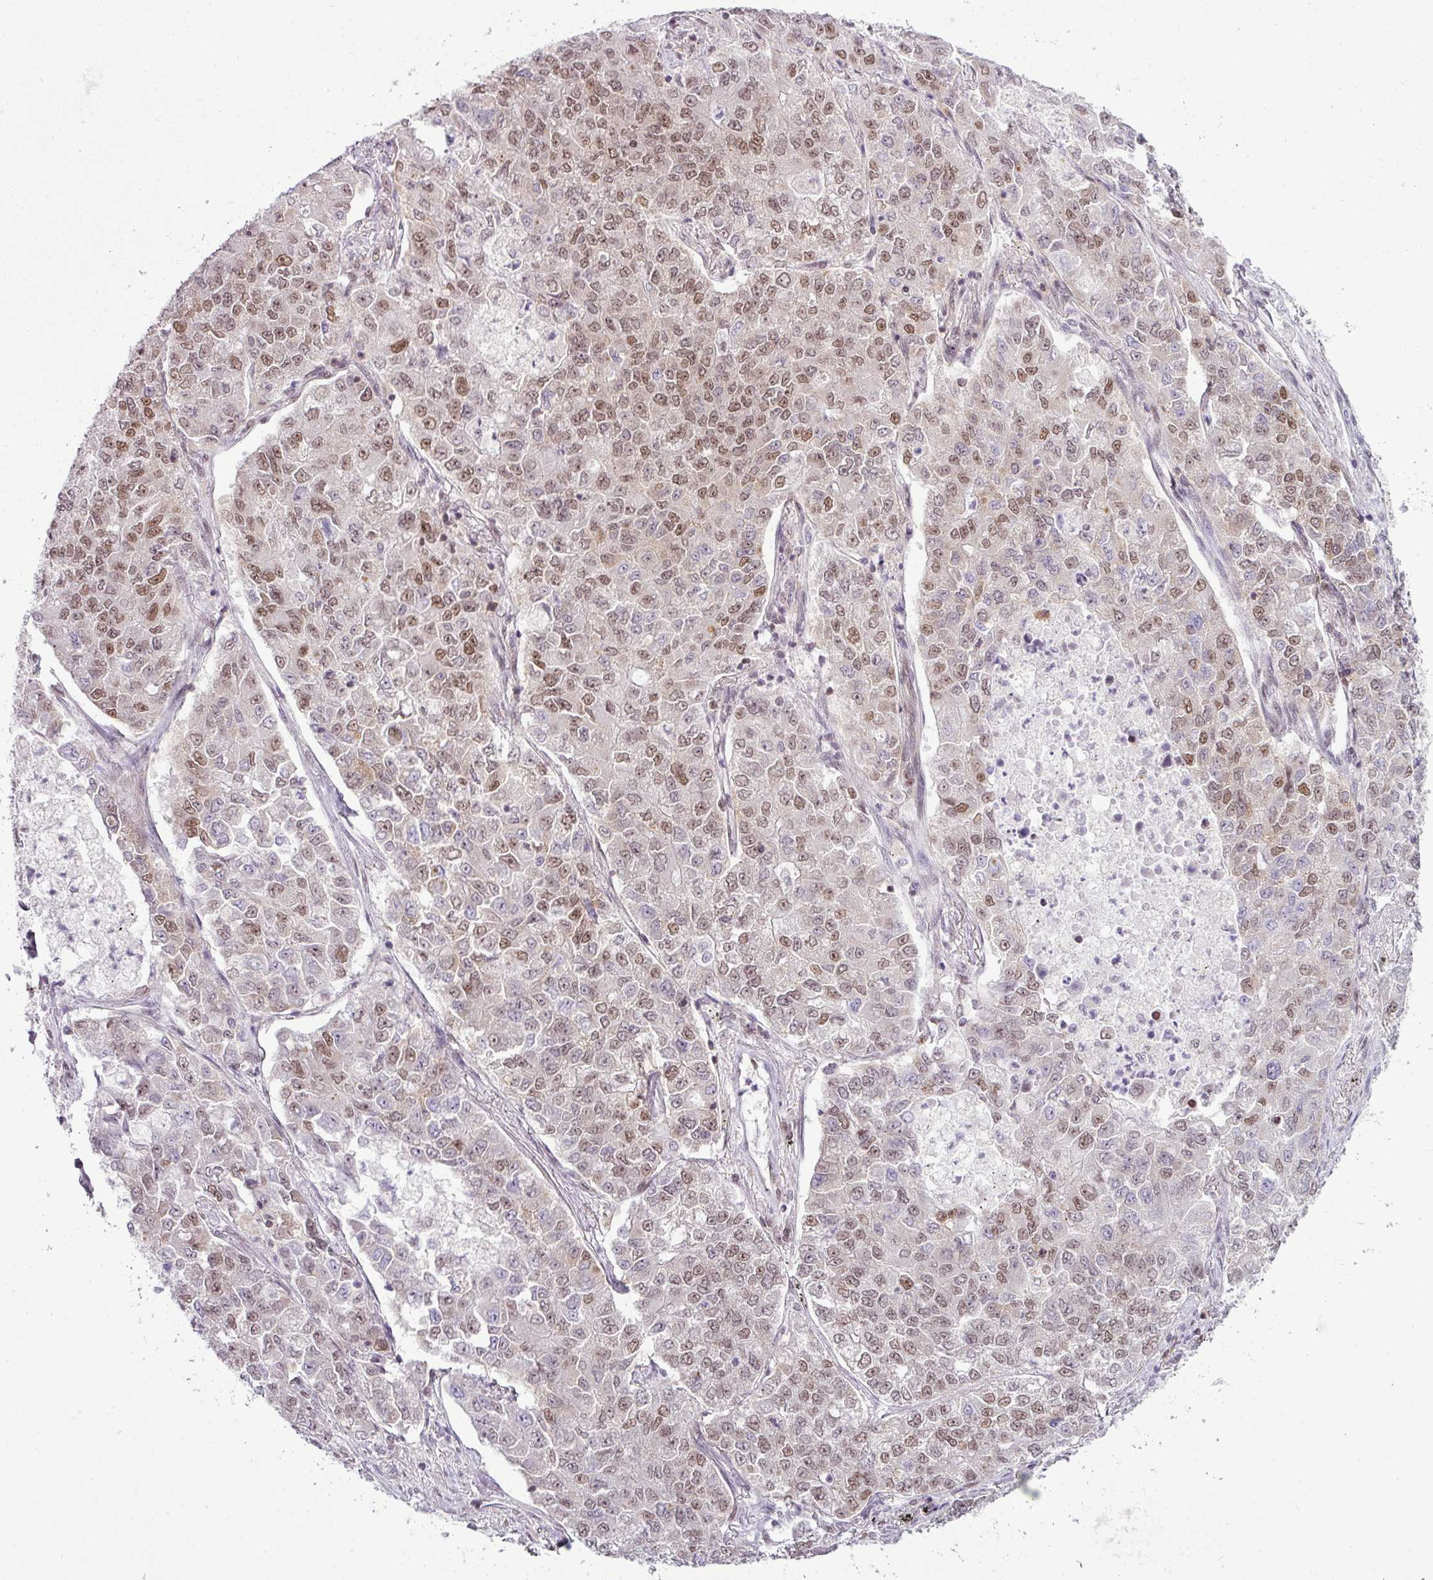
{"staining": {"intensity": "moderate", "quantity": ">75%", "location": "nuclear"}, "tissue": "lung cancer", "cell_type": "Tumor cells", "image_type": "cancer", "snomed": [{"axis": "morphology", "description": "Adenocarcinoma, NOS"}, {"axis": "topography", "description": "Lung"}], "caption": "The immunohistochemical stain labels moderate nuclear staining in tumor cells of lung adenocarcinoma tissue. (IHC, brightfield microscopy, high magnification).", "gene": "ARL6IP4", "patient": {"sex": "male", "age": 49}}